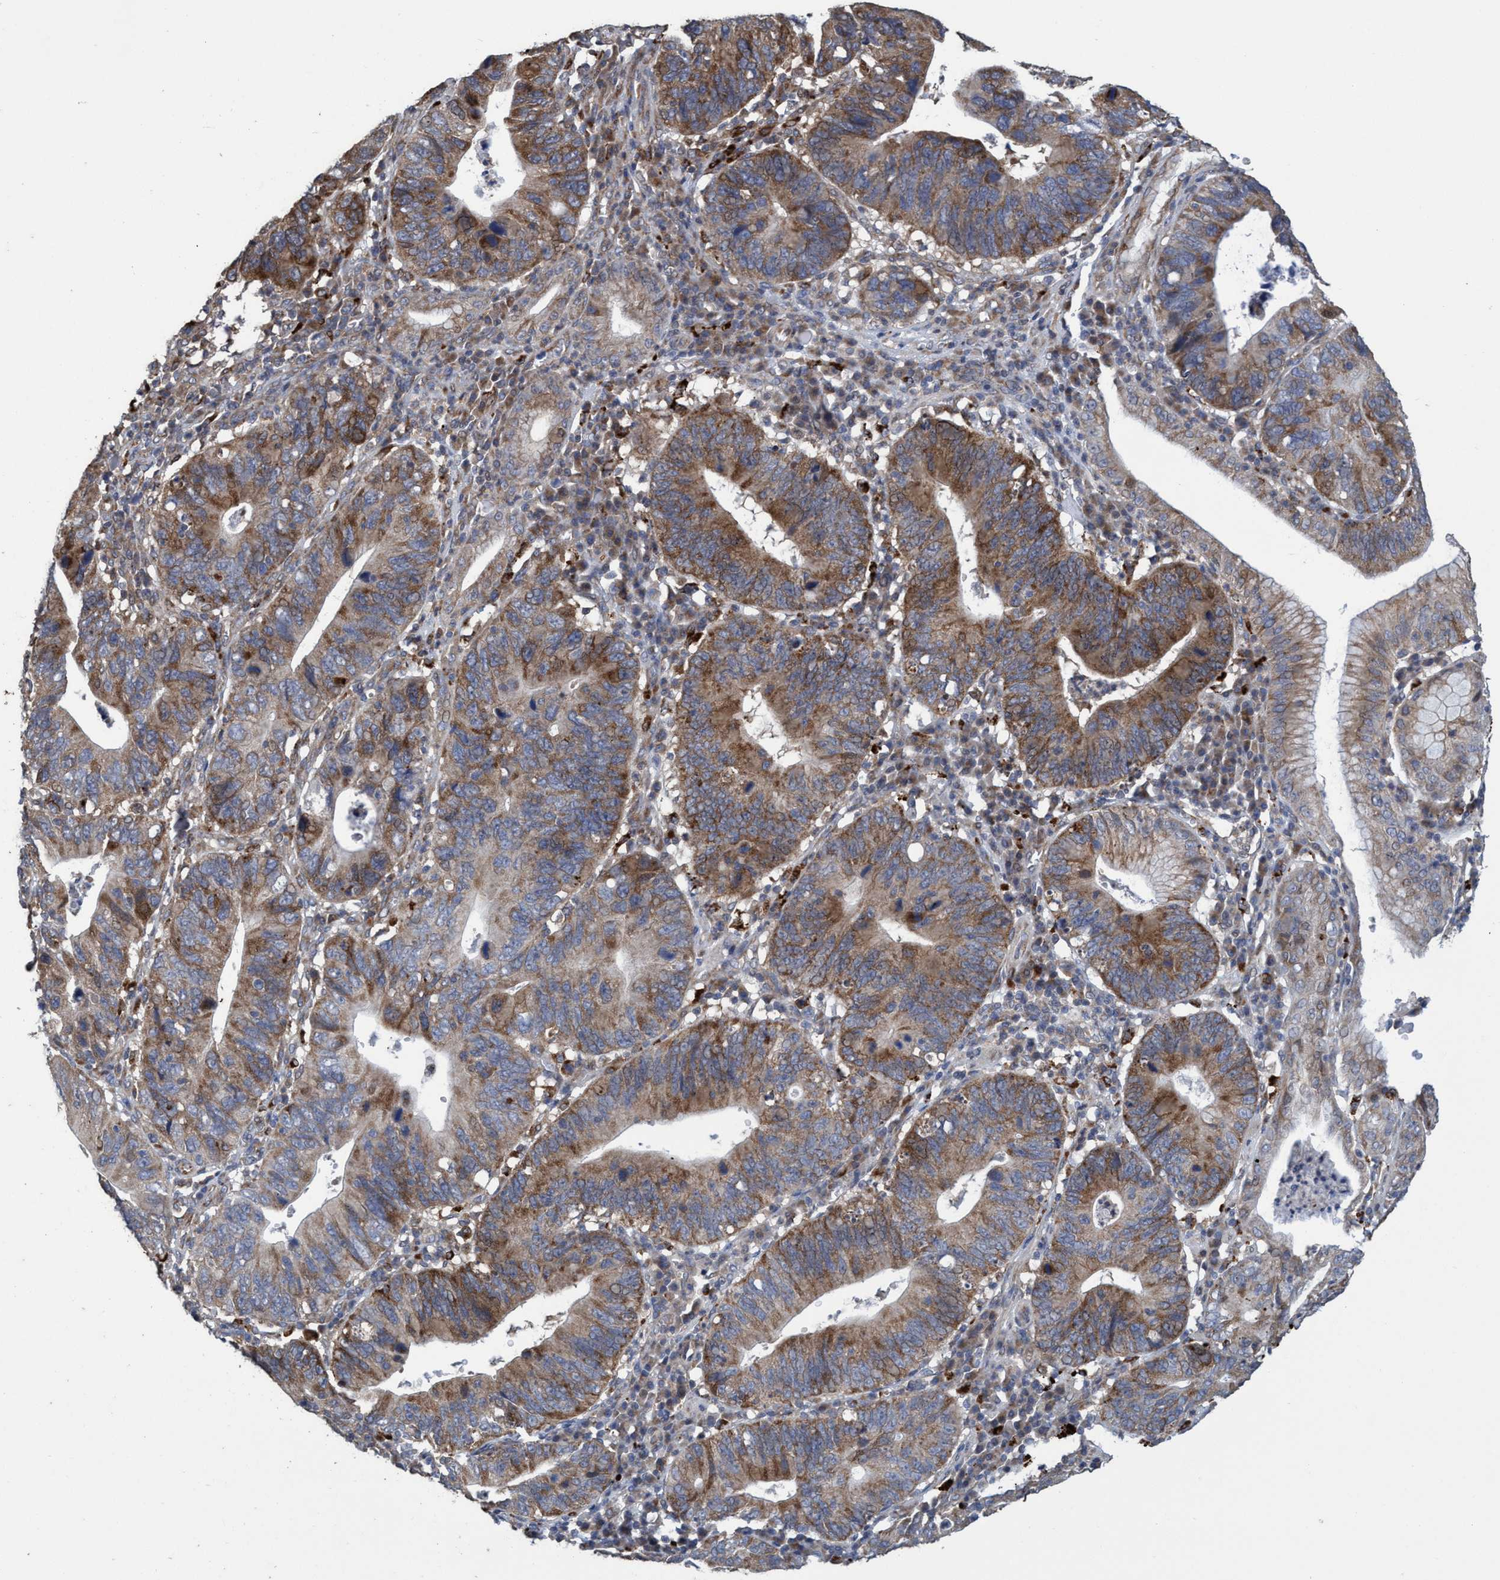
{"staining": {"intensity": "moderate", "quantity": ">75%", "location": "cytoplasmic/membranous"}, "tissue": "stomach cancer", "cell_type": "Tumor cells", "image_type": "cancer", "snomed": [{"axis": "morphology", "description": "Adenocarcinoma, NOS"}, {"axis": "topography", "description": "Stomach"}], "caption": "The image reveals staining of stomach cancer, revealing moderate cytoplasmic/membranous protein staining (brown color) within tumor cells.", "gene": "BBS9", "patient": {"sex": "male", "age": 59}}